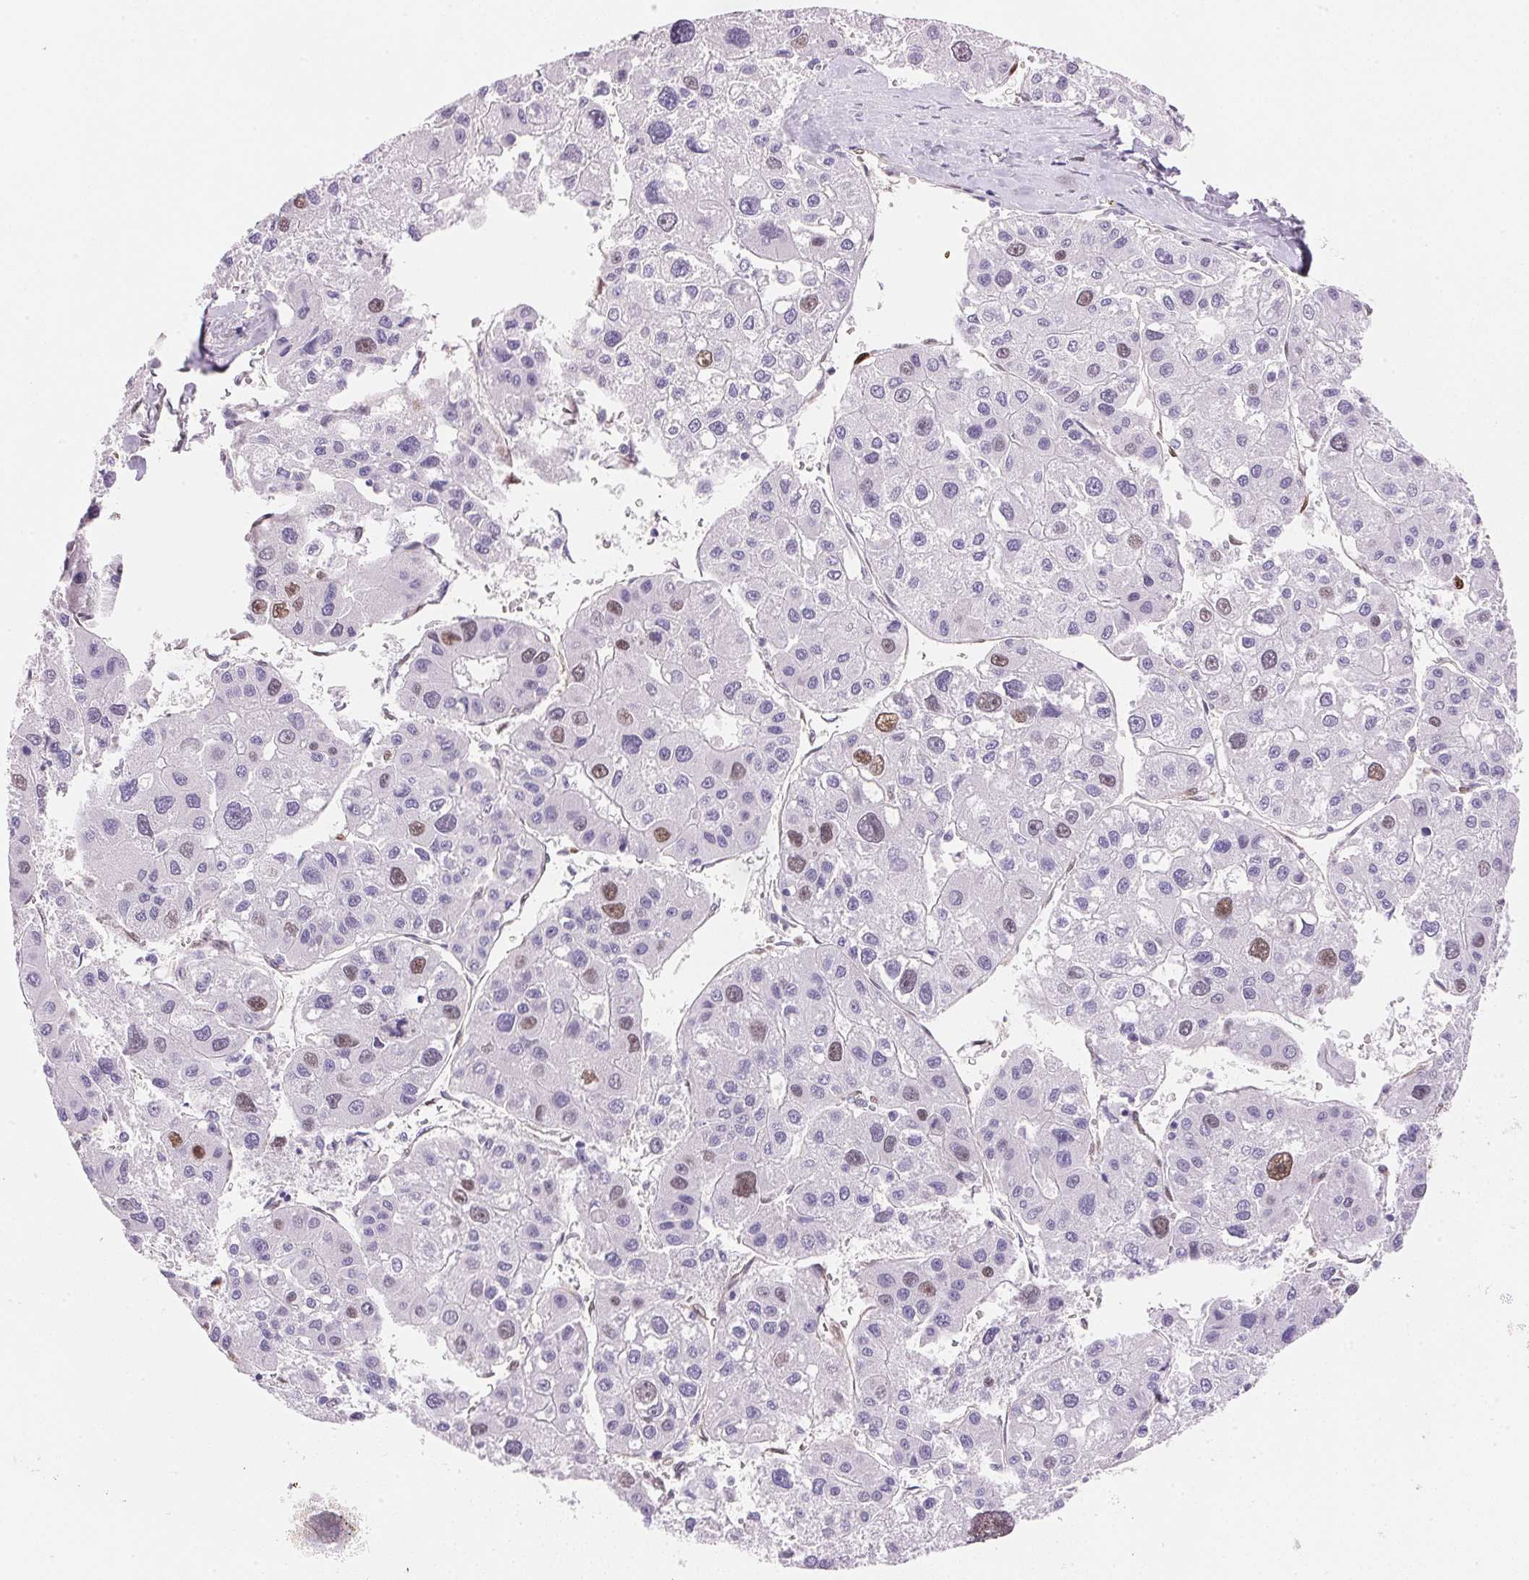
{"staining": {"intensity": "moderate", "quantity": "<25%", "location": "nuclear"}, "tissue": "liver cancer", "cell_type": "Tumor cells", "image_type": "cancer", "snomed": [{"axis": "morphology", "description": "Carcinoma, Hepatocellular, NOS"}, {"axis": "topography", "description": "Liver"}], "caption": "A brown stain labels moderate nuclear expression of a protein in human liver cancer tumor cells. The staining is performed using DAB (3,3'-diaminobenzidine) brown chromogen to label protein expression. The nuclei are counter-stained blue using hematoxylin.", "gene": "SMTN", "patient": {"sex": "male", "age": 73}}